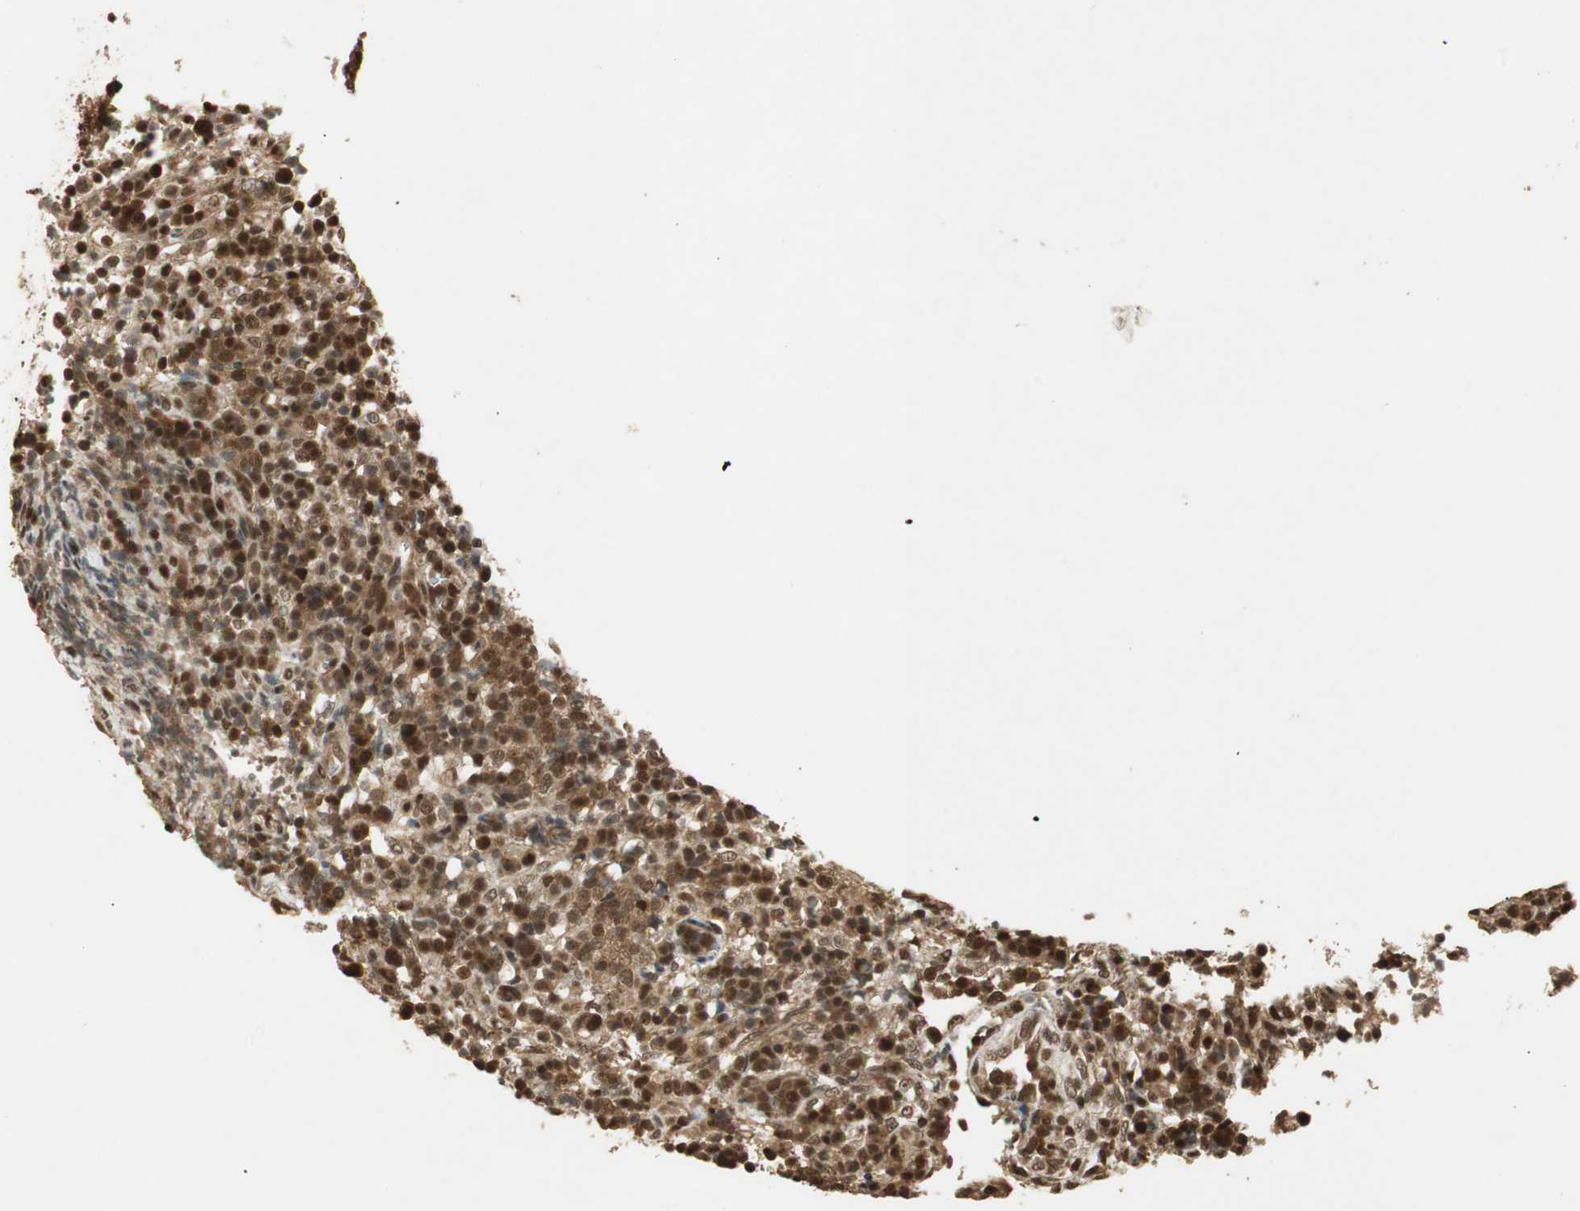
{"staining": {"intensity": "strong", "quantity": ">75%", "location": "cytoplasmic/membranous,nuclear"}, "tissue": "lymphoma", "cell_type": "Tumor cells", "image_type": "cancer", "snomed": [{"axis": "morphology", "description": "Malignant lymphoma, non-Hodgkin's type, High grade"}, {"axis": "topography", "description": "Lymph node"}], "caption": "IHC of lymphoma displays high levels of strong cytoplasmic/membranous and nuclear positivity in approximately >75% of tumor cells.", "gene": "RPA3", "patient": {"sex": "female", "age": 76}}